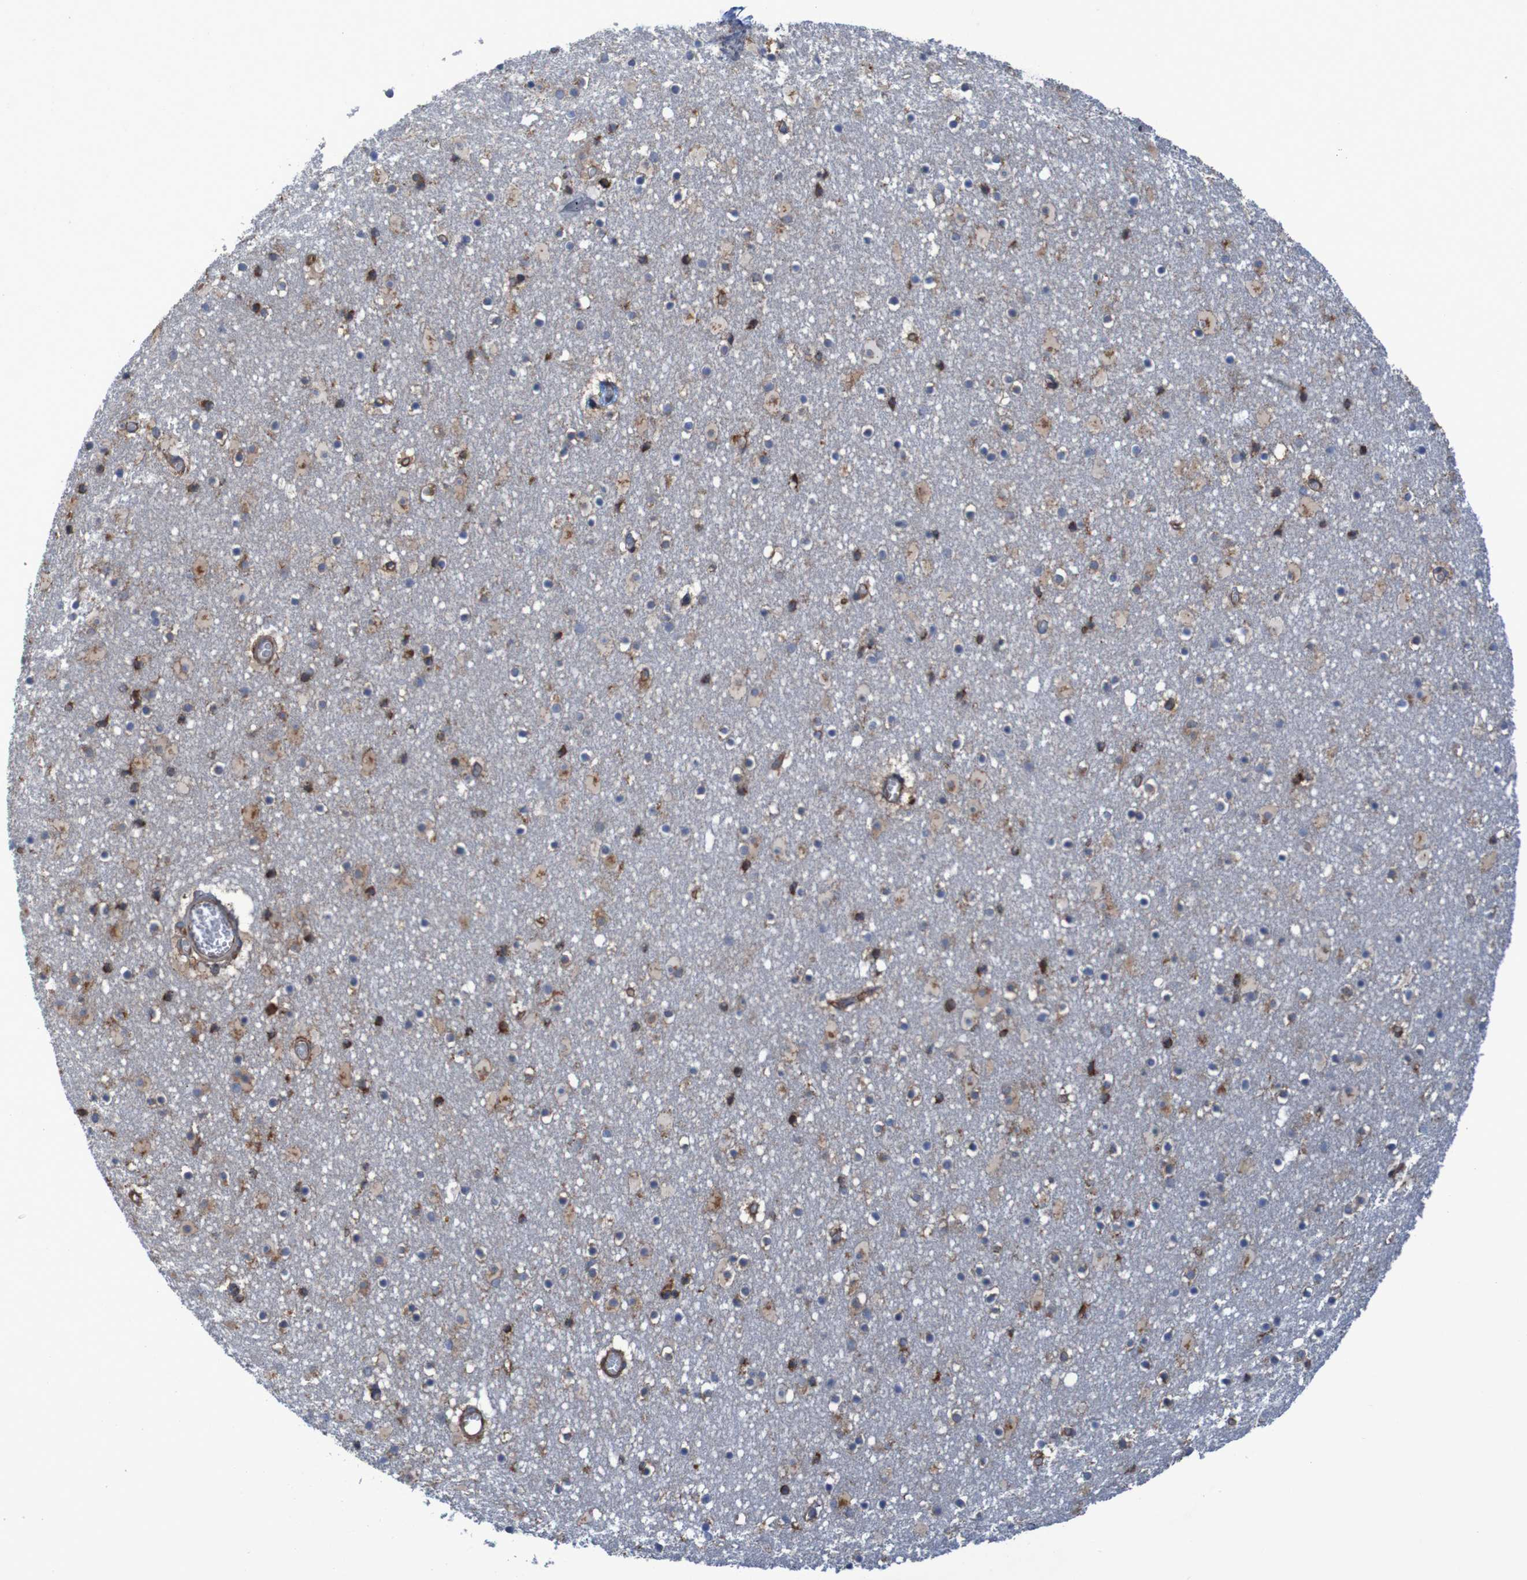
{"staining": {"intensity": "moderate", "quantity": ">75%", "location": "cytoplasmic/membranous"}, "tissue": "caudate", "cell_type": "Glial cells", "image_type": "normal", "snomed": [{"axis": "morphology", "description": "Normal tissue, NOS"}, {"axis": "topography", "description": "Lateral ventricle wall"}], "caption": "A brown stain labels moderate cytoplasmic/membranous positivity of a protein in glial cells of normal human caudate.", "gene": "RPL10", "patient": {"sex": "male", "age": 45}}